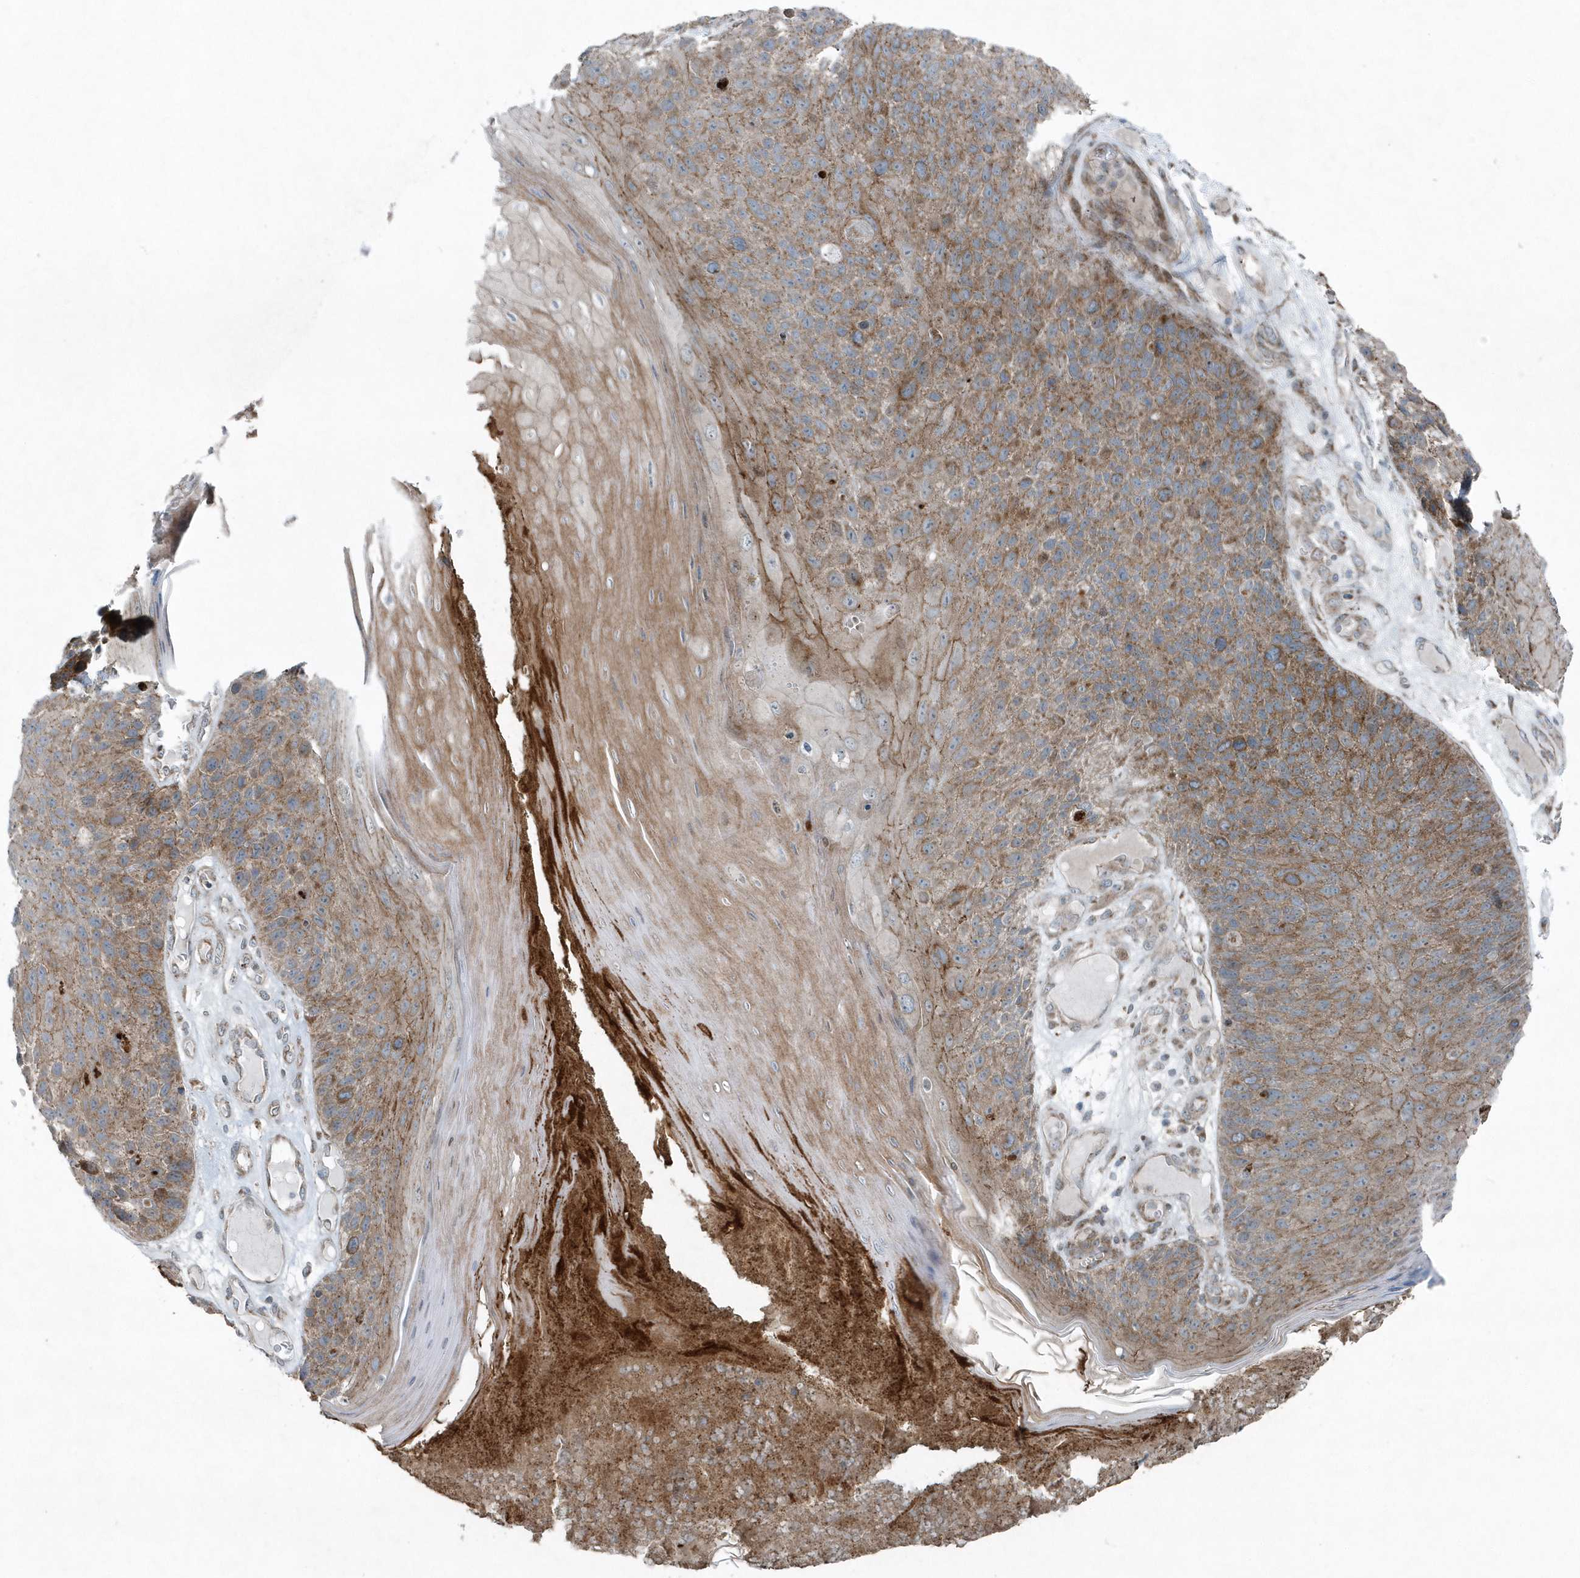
{"staining": {"intensity": "moderate", "quantity": ">75%", "location": "cytoplasmic/membranous"}, "tissue": "skin cancer", "cell_type": "Tumor cells", "image_type": "cancer", "snomed": [{"axis": "morphology", "description": "Squamous cell carcinoma, NOS"}, {"axis": "topography", "description": "Skin"}], "caption": "The photomicrograph shows staining of skin squamous cell carcinoma, revealing moderate cytoplasmic/membranous protein positivity (brown color) within tumor cells.", "gene": "GCC2", "patient": {"sex": "female", "age": 88}}